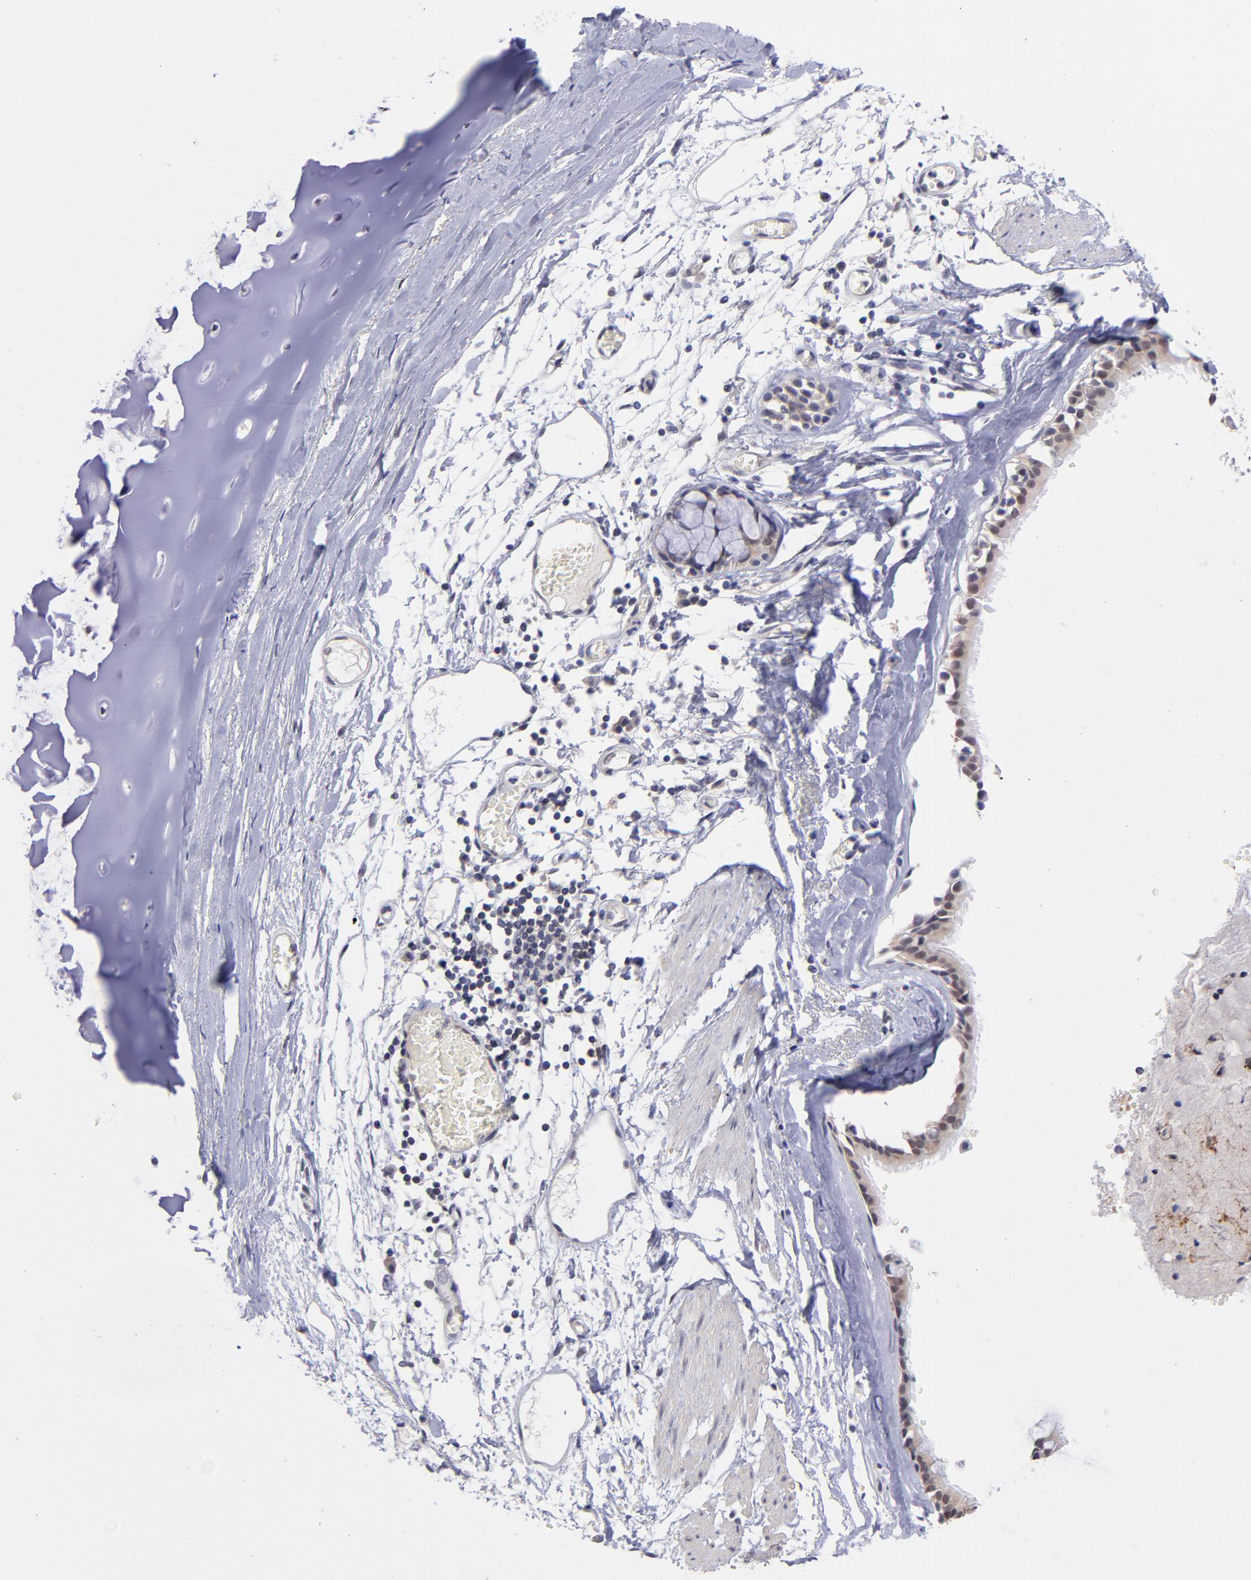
{"staining": {"intensity": "weak", "quantity": ">75%", "location": "cytoplasmic/membranous"}, "tissue": "bronchus", "cell_type": "Respiratory epithelial cells", "image_type": "normal", "snomed": [{"axis": "morphology", "description": "Normal tissue, NOS"}, {"axis": "topography", "description": "Bronchus"}, {"axis": "topography", "description": "Lung"}], "caption": "Immunohistochemistry (IHC) micrograph of normal bronchus: bronchus stained using immunohistochemistry (IHC) reveals low levels of weak protein expression localized specifically in the cytoplasmic/membranous of respiratory epithelial cells, appearing as a cytoplasmic/membranous brown color.", "gene": "UBE2E2", "patient": {"sex": "female", "age": 56}}